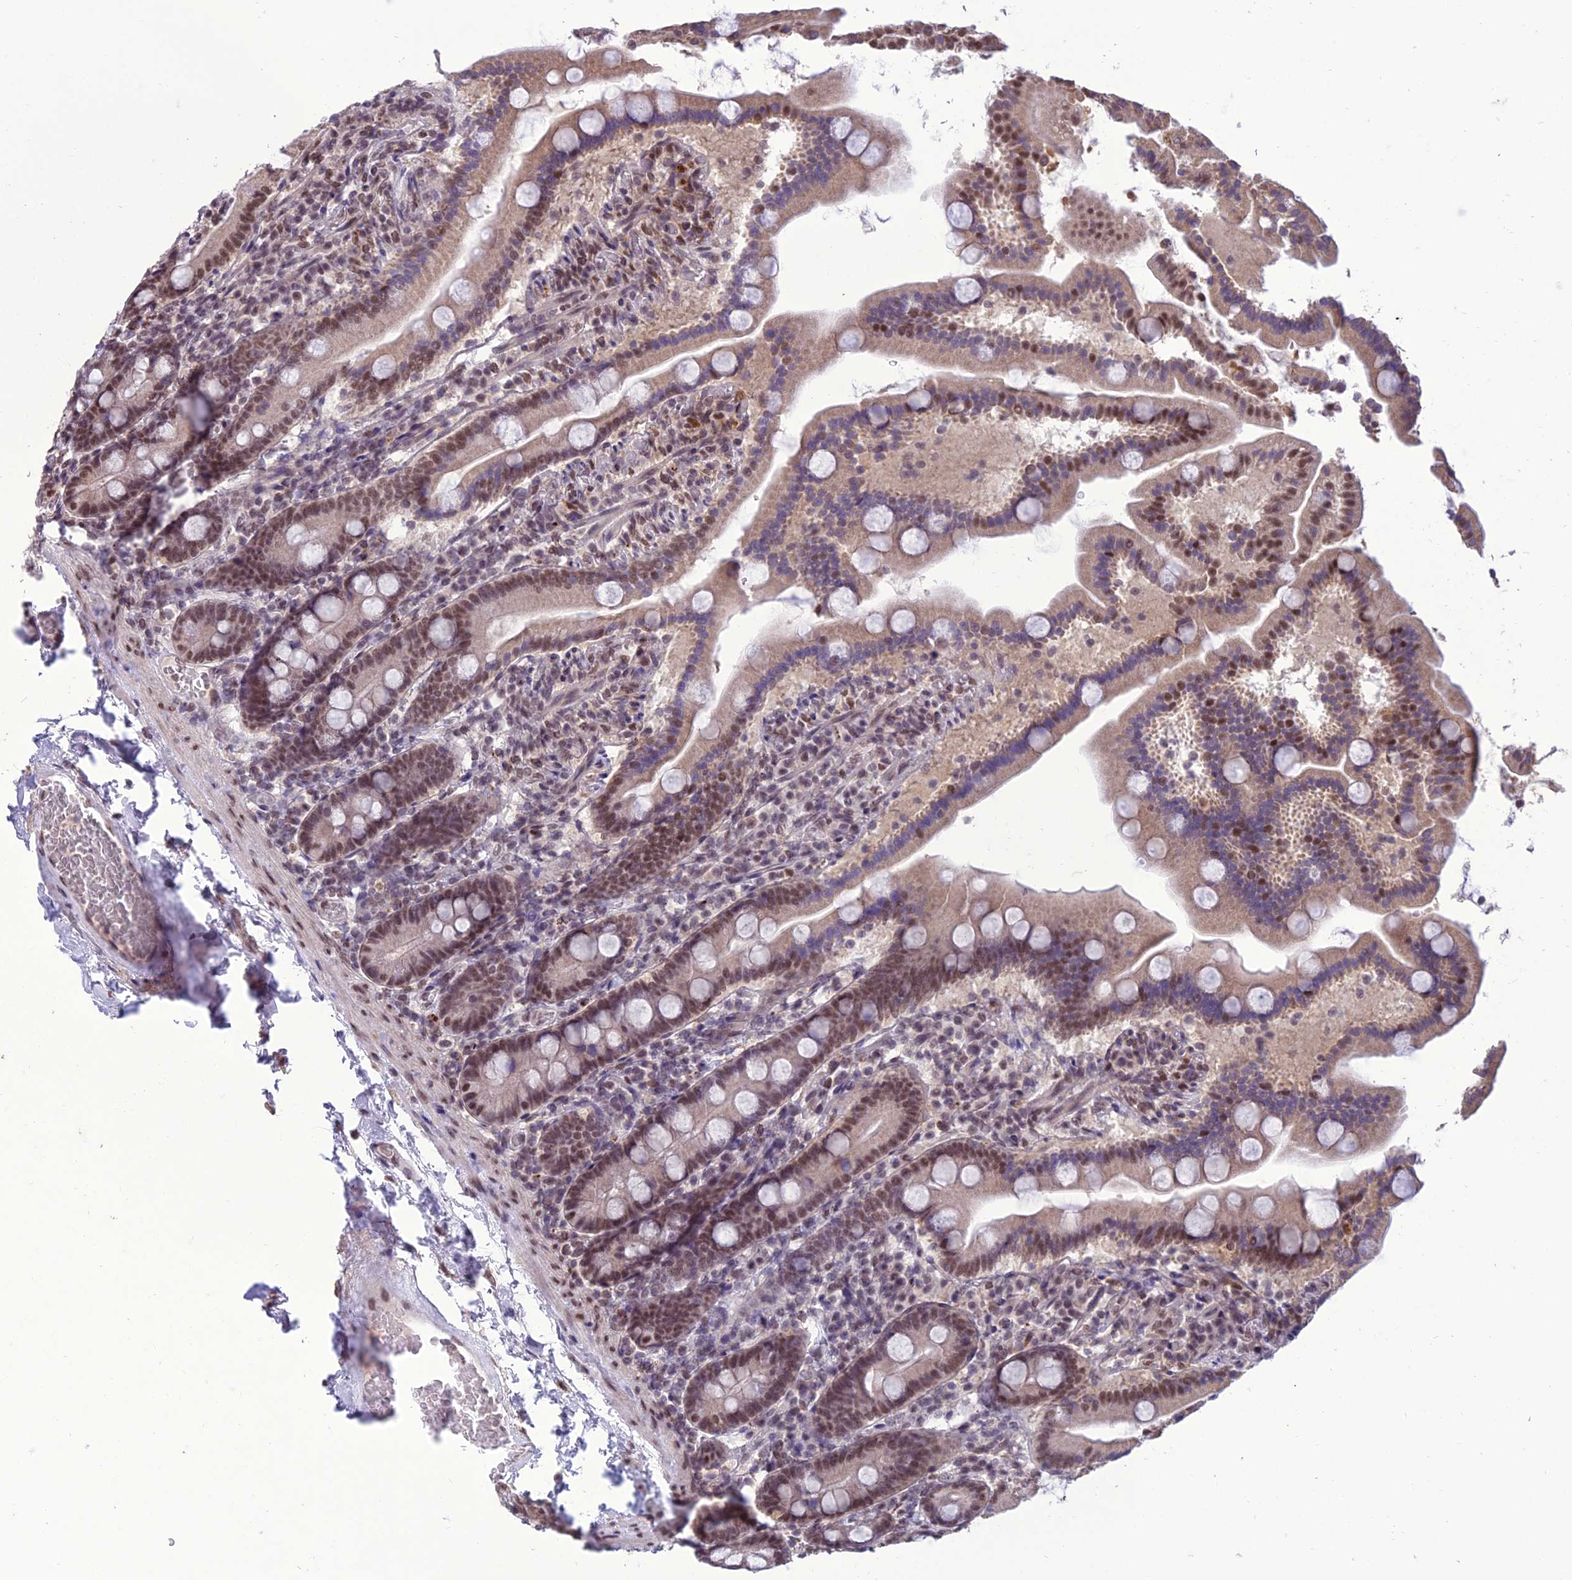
{"staining": {"intensity": "moderate", "quantity": ">75%", "location": "nuclear"}, "tissue": "duodenum", "cell_type": "Glandular cells", "image_type": "normal", "snomed": [{"axis": "morphology", "description": "Normal tissue, NOS"}, {"axis": "topography", "description": "Duodenum"}], "caption": "Duodenum stained with DAB immunohistochemistry (IHC) reveals medium levels of moderate nuclear positivity in approximately >75% of glandular cells.", "gene": "RANBP3", "patient": {"sex": "male", "age": 55}}